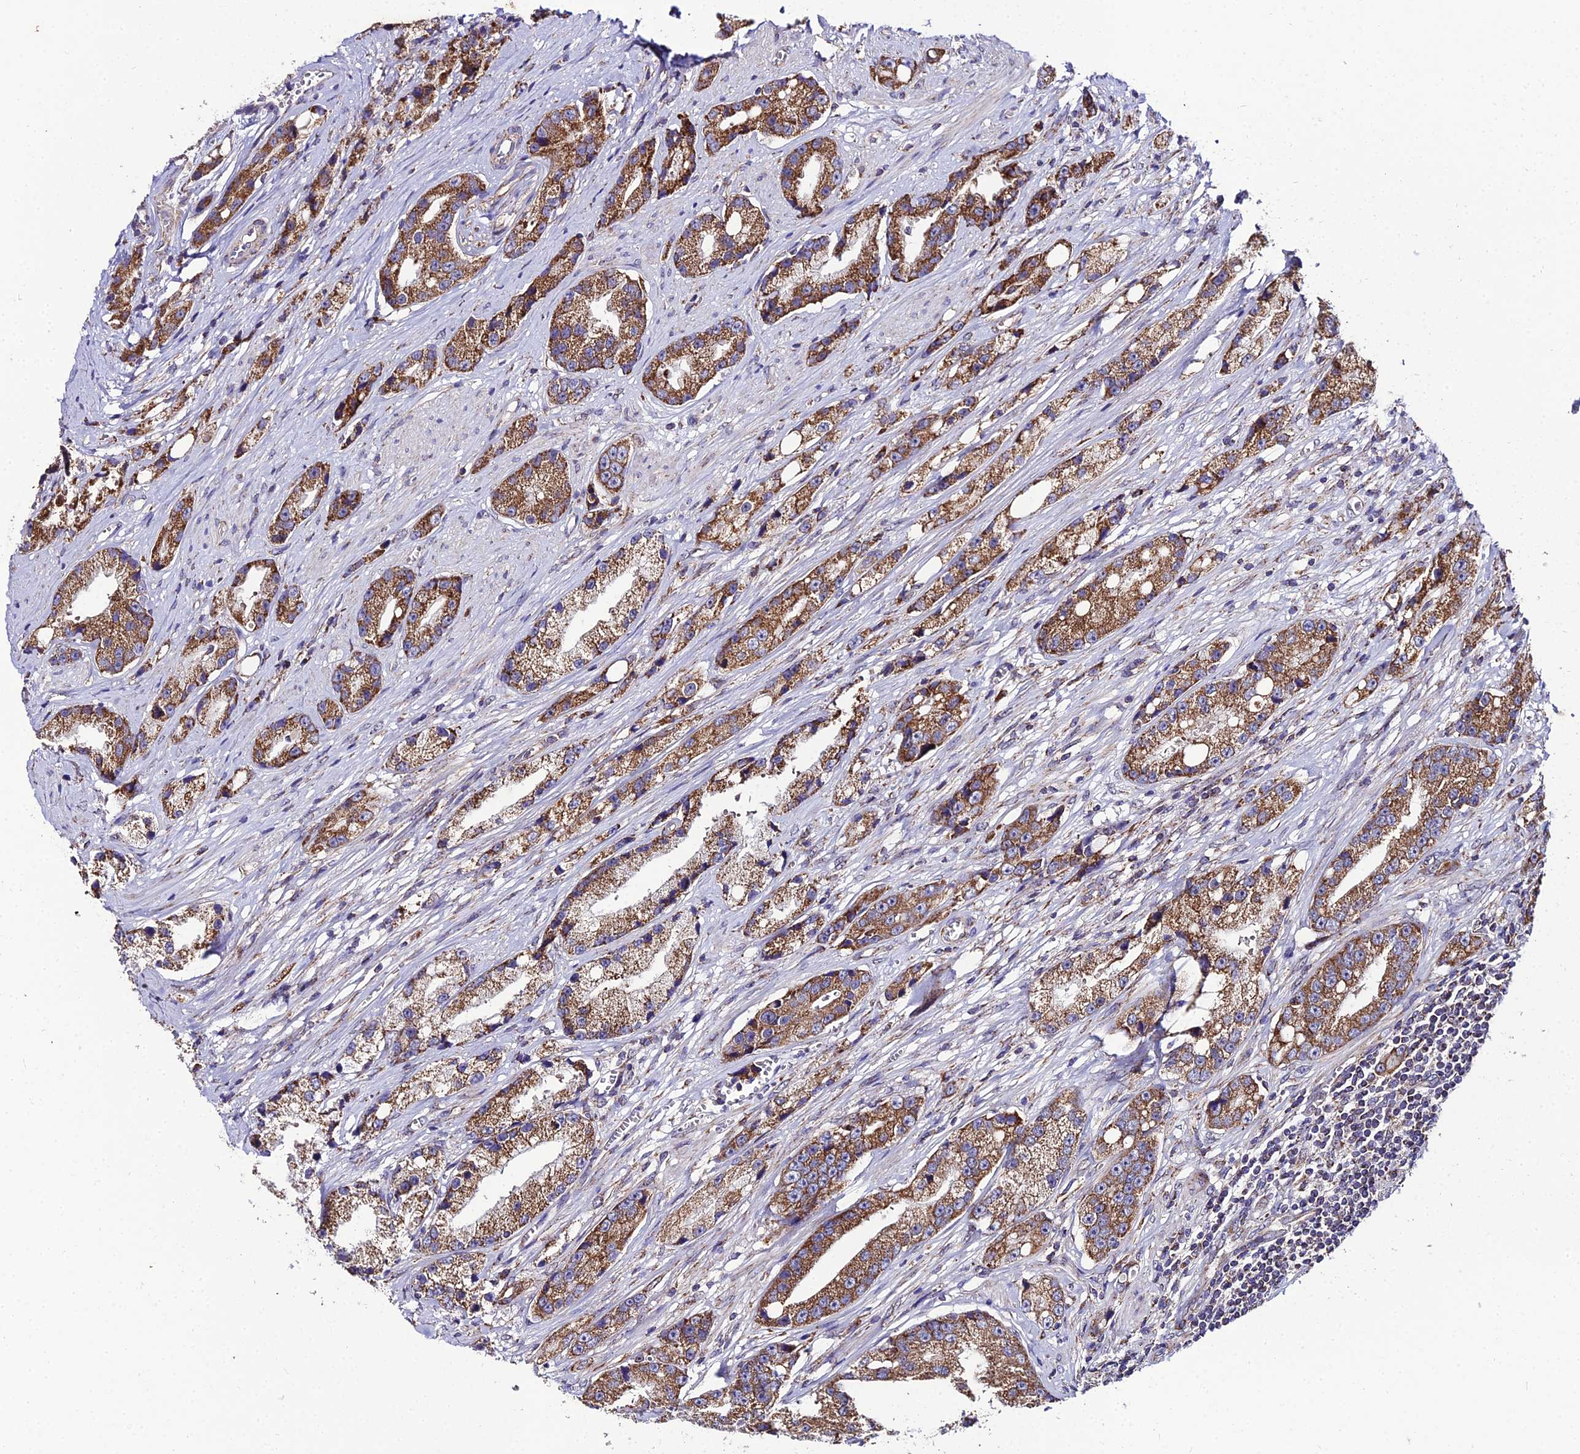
{"staining": {"intensity": "strong", "quantity": ">75%", "location": "cytoplasmic/membranous"}, "tissue": "prostate cancer", "cell_type": "Tumor cells", "image_type": "cancer", "snomed": [{"axis": "morphology", "description": "Adenocarcinoma, High grade"}, {"axis": "topography", "description": "Prostate"}], "caption": "The micrograph displays staining of prostate cancer, revealing strong cytoplasmic/membranous protein expression (brown color) within tumor cells.", "gene": "PSMD2", "patient": {"sex": "male", "age": 74}}